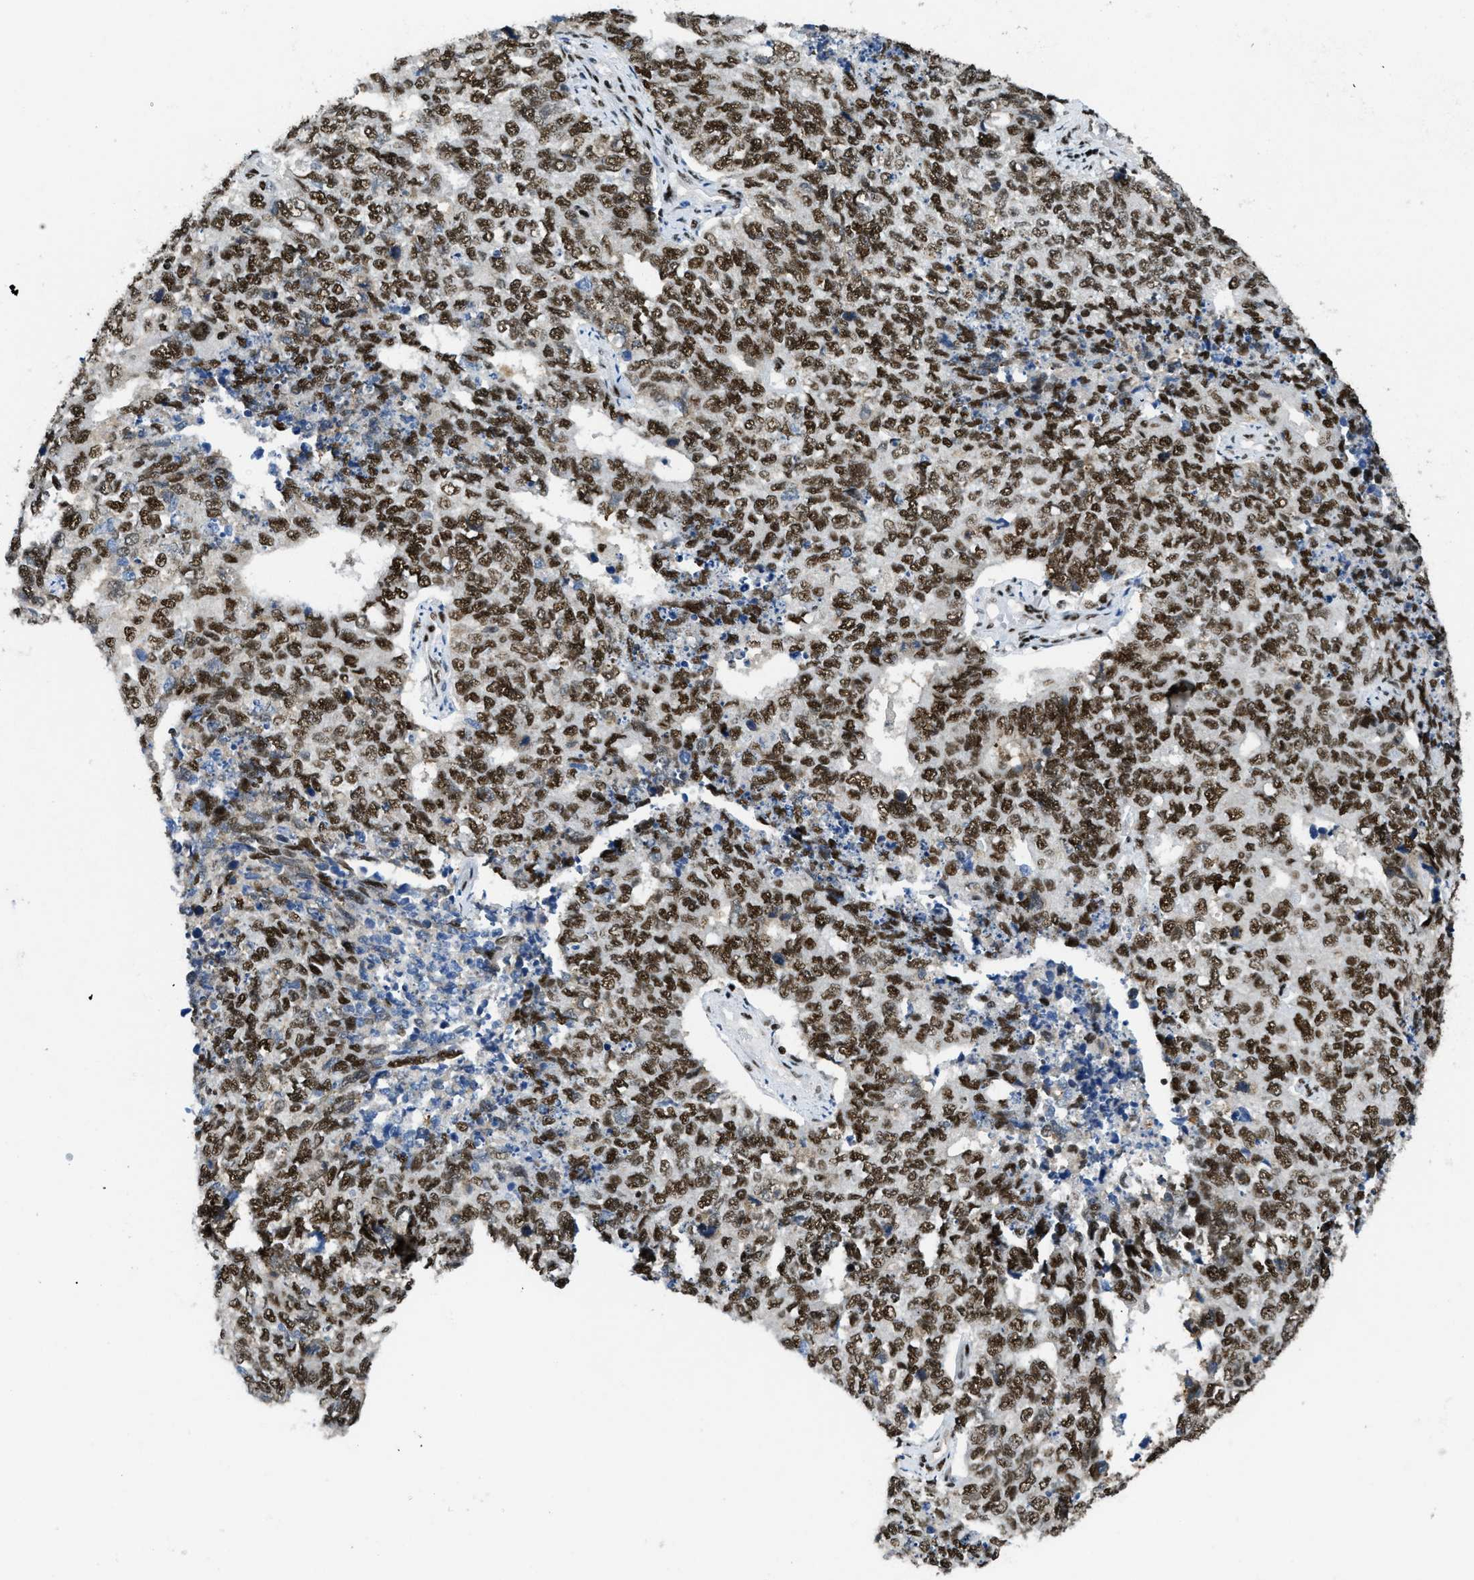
{"staining": {"intensity": "strong", "quantity": ">75%", "location": "nuclear"}, "tissue": "cervical cancer", "cell_type": "Tumor cells", "image_type": "cancer", "snomed": [{"axis": "morphology", "description": "Squamous cell carcinoma, NOS"}, {"axis": "topography", "description": "Cervix"}], "caption": "Cervical squamous cell carcinoma stained for a protein (brown) exhibits strong nuclear positive positivity in approximately >75% of tumor cells.", "gene": "SCAF4", "patient": {"sex": "female", "age": 63}}